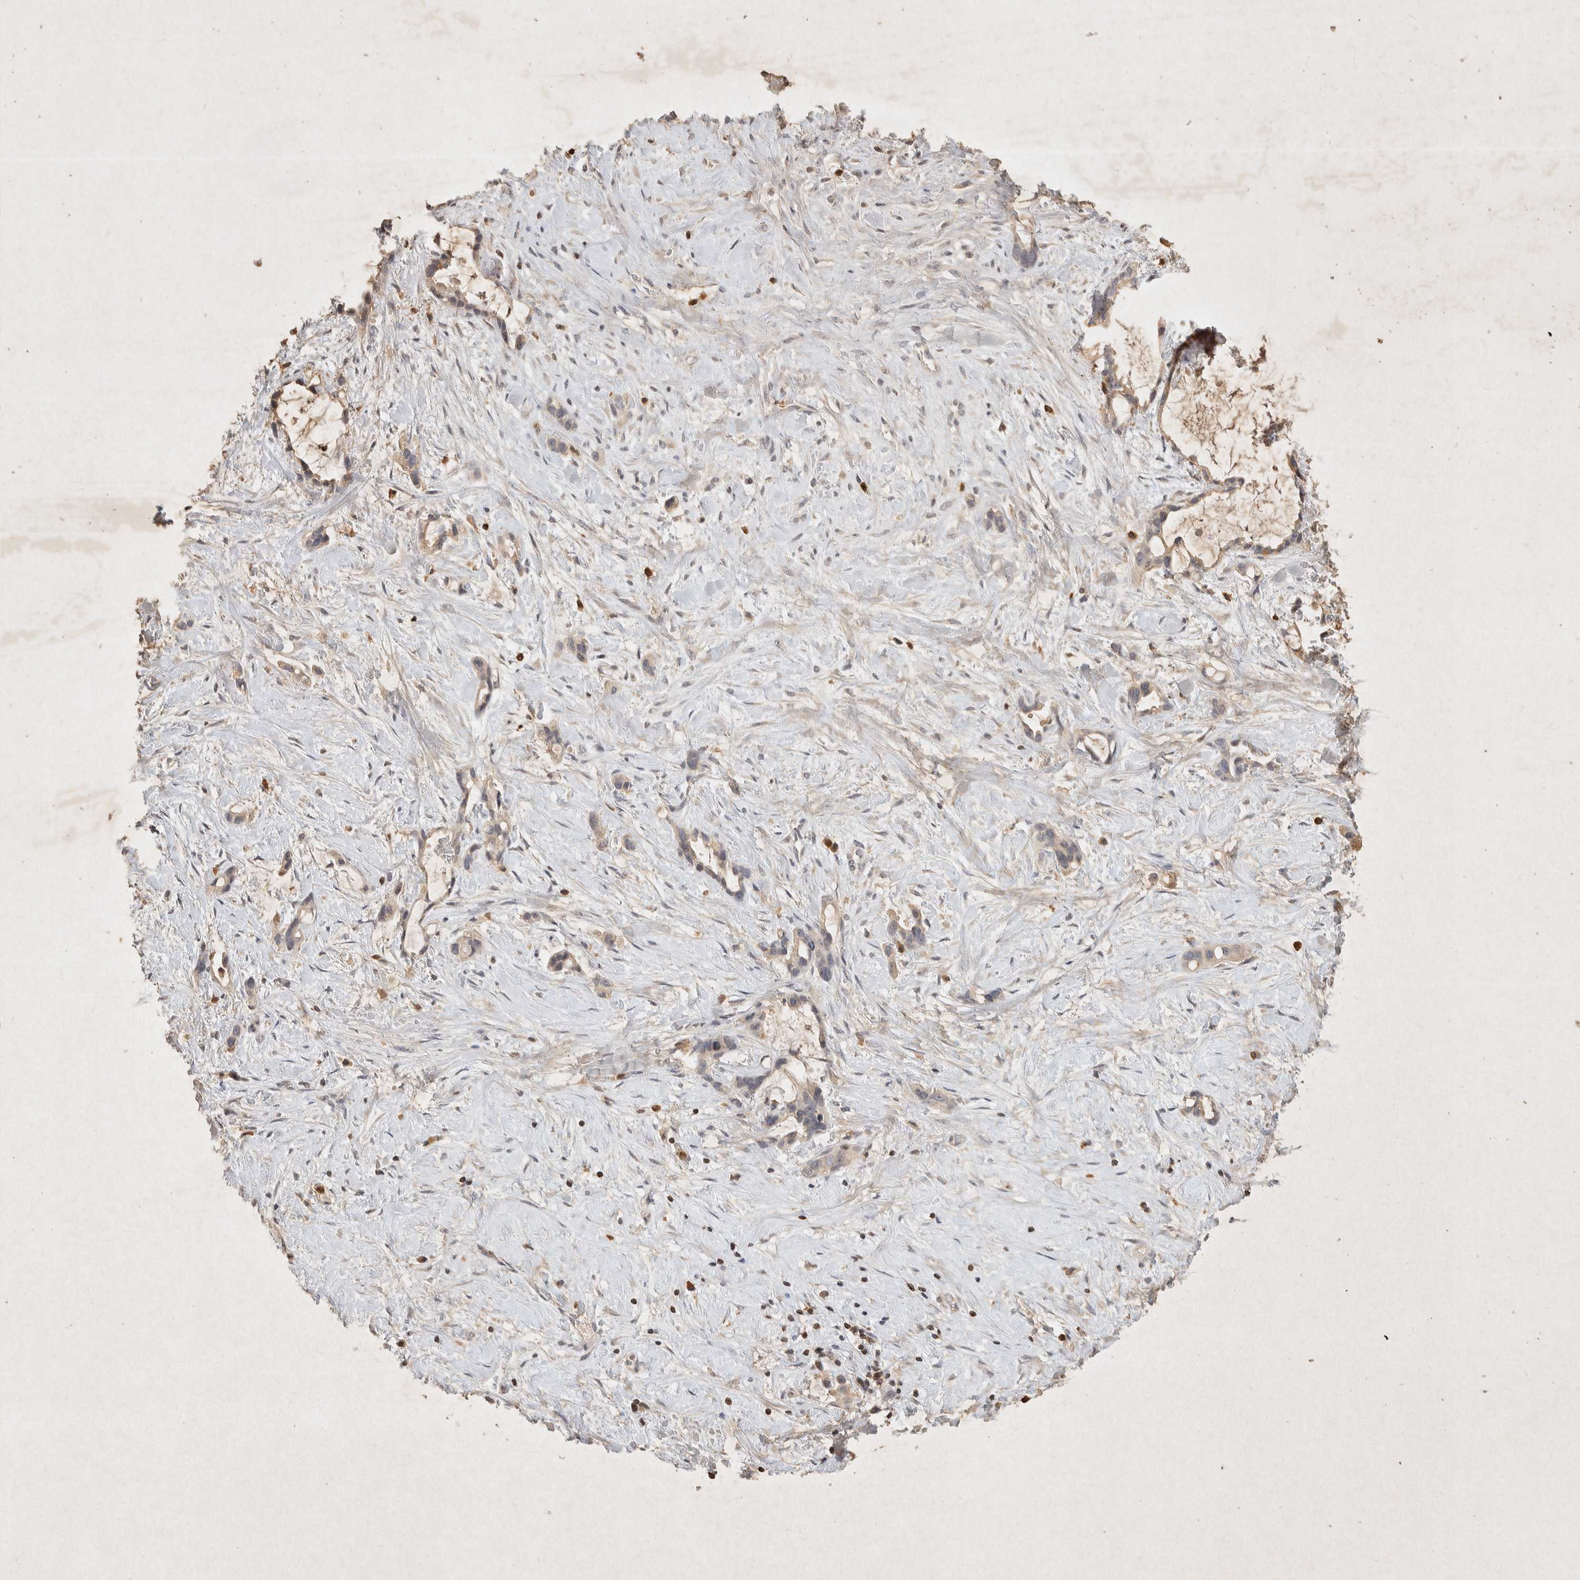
{"staining": {"intensity": "weak", "quantity": ">75%", "location": "cytoplasmic/membranous"}, "tissue": "liver cancer", "cell_type": "Tumor cells", "image_type": "cancer", "snomed": [{"axis": "morphology", "description": "Cholangiocarcinoma"}, {"axis": "topography", "description": "Liver"}], "caption": "Cholangiocarcinoma (liver) was stained to show a protein in brown. There is low levels of weak cytoplasmic/membranous positivity in approximately >75% of tumor cells.", "gene": "RAC2", "patient": {"sex": "female", "age": 65}}